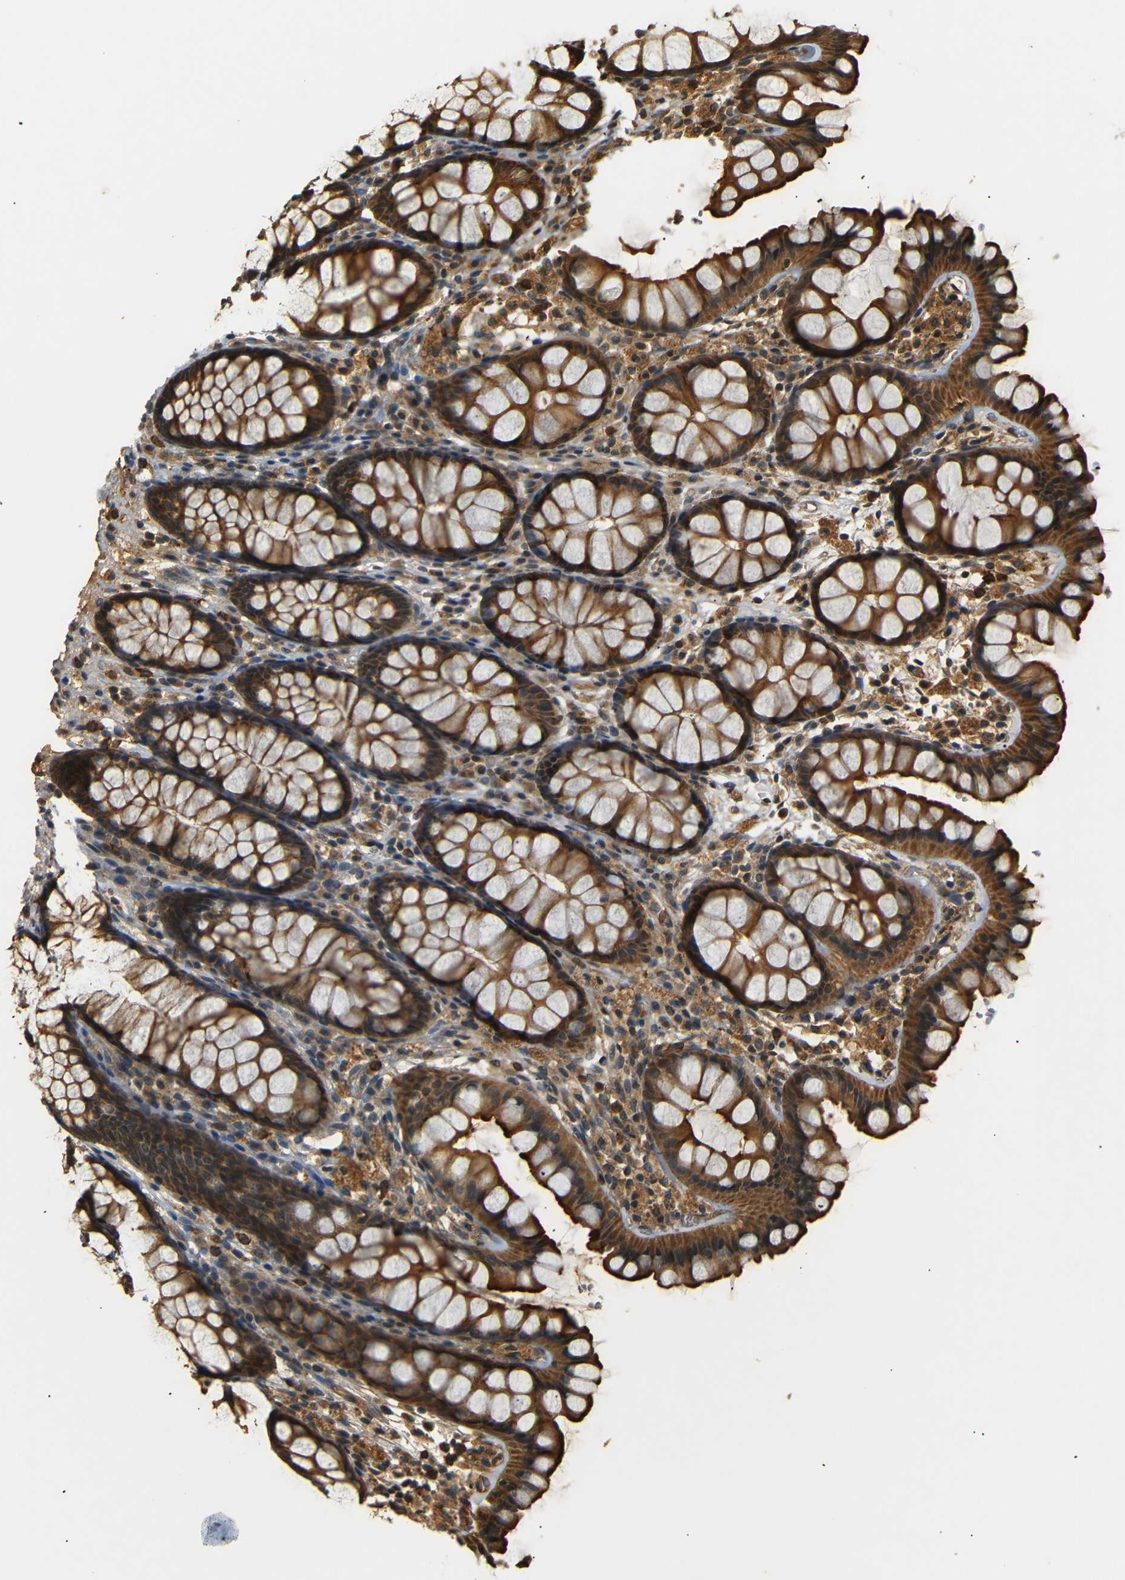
{"staining": {"intensity": "moderate", "quantity": "25%-75%", "location": "cytoplasmic/membranous"}, "tissue": "colon", "cell_type": "Endothelial cells", "image_type": "normal", "snomed": [{"axis": "morphology", "description": "Normal tissue, NOS"}, {"axis": "topography", "description": "Colon"}], "caption": "Brown immunohistochemical staining in unremarkable colon exhibits moderate cytoplasmic/membranous expression in about 25%-75% of endothelial cells.", "gene": "TANK", "patient": {"sex": "female", "age": 55}}